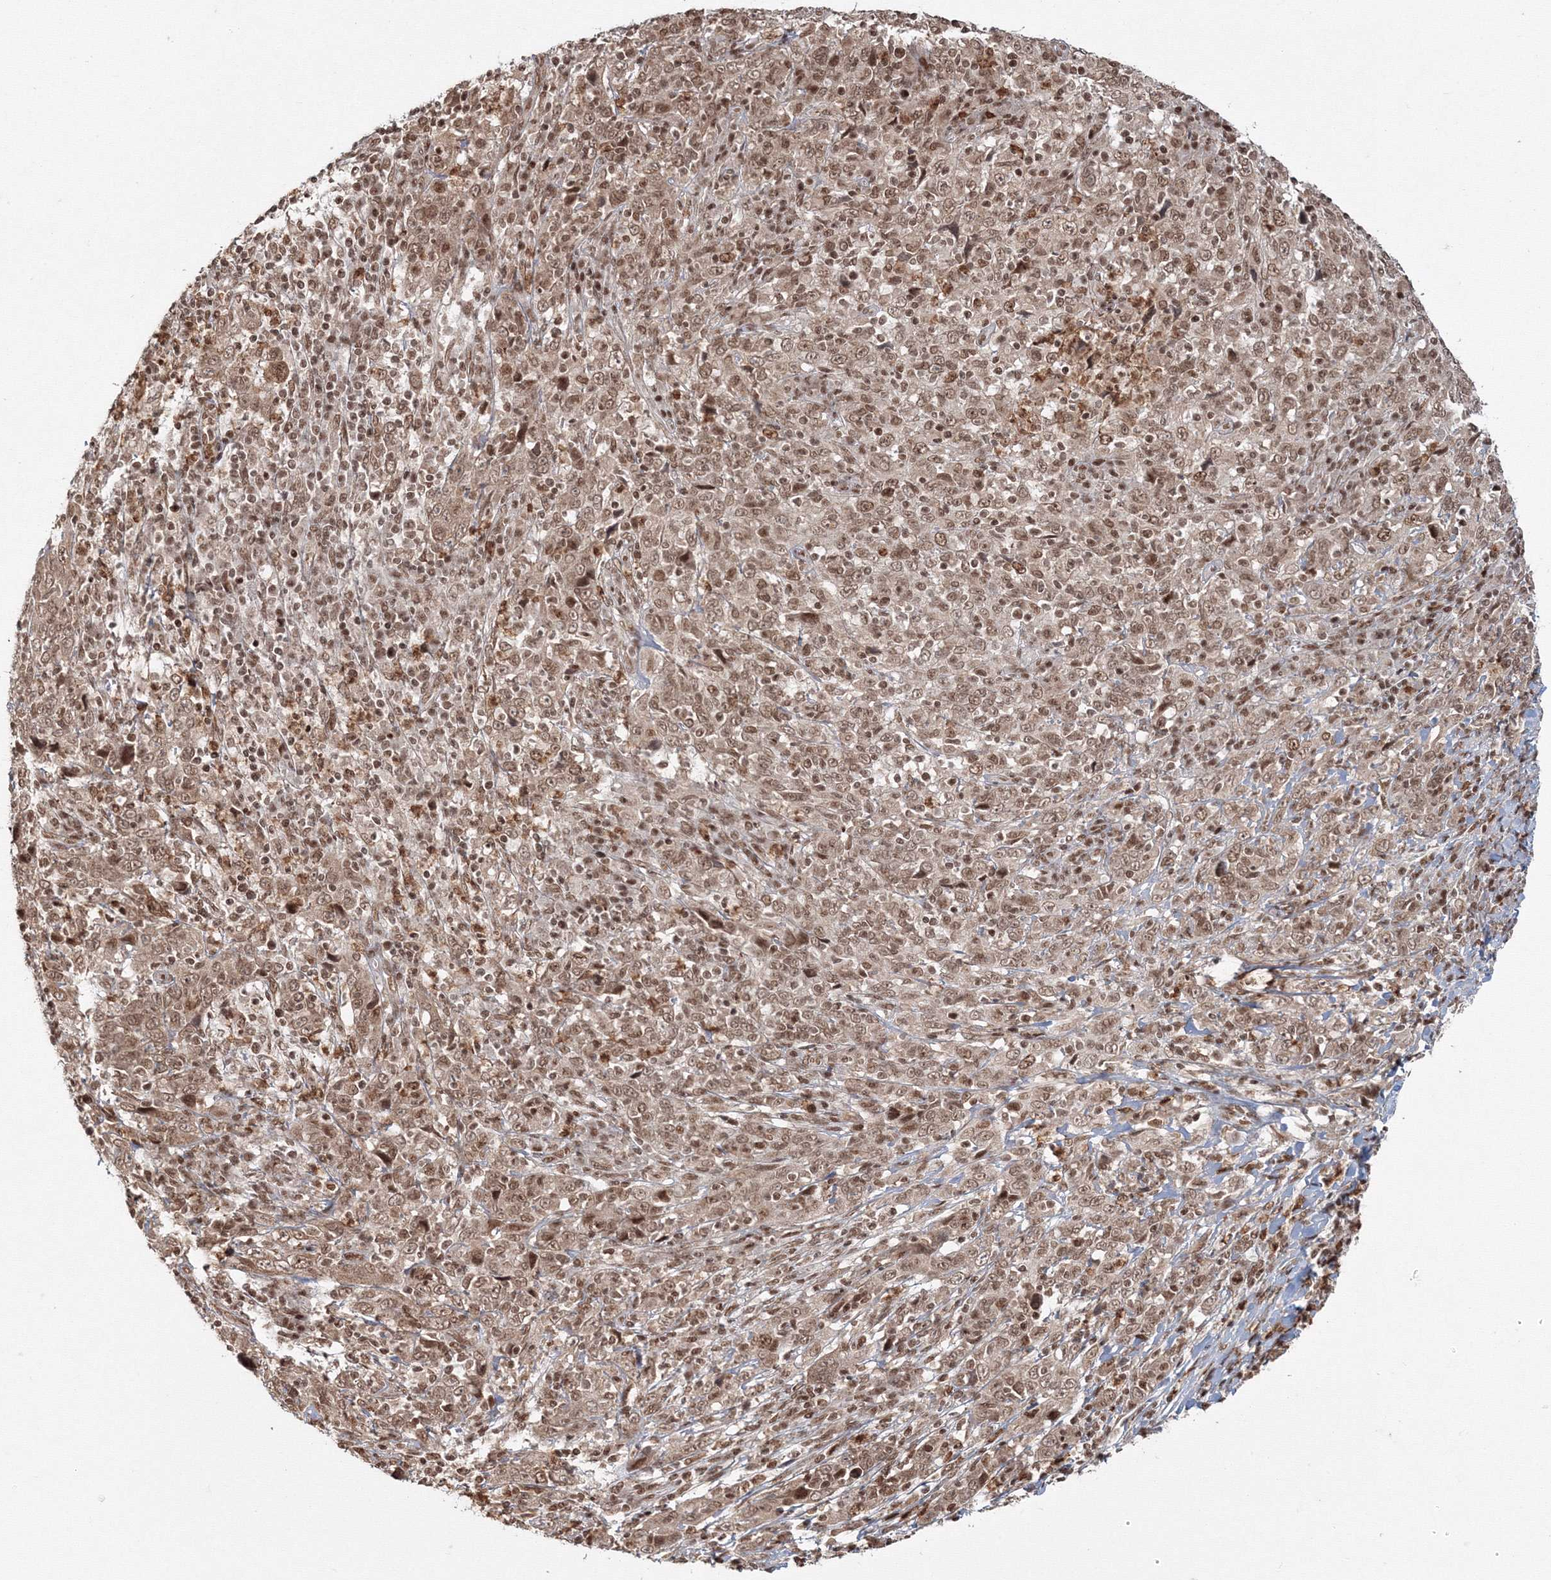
{"staining": {"intensity": "moderate", "quantity": ">75%", "location": "nuclear"}, "tissue": "cervical cancer", "cell_type": "Tumor cells", "image_type": "cancer", "snomed": [{"axis": "morphology", "description": "Squamous cell carcinoma, NOS"}, {"axis": "topography", "description": "Cervix"}], "caption": "This is a histology image of immunohistochemistry staining of cervical cancer (squamous cell carcinoma), which shows moderate staining in the nuclear of tumor cells.", "gene": "KIF20A", "patient": {"sex": "female", "age": 46}}